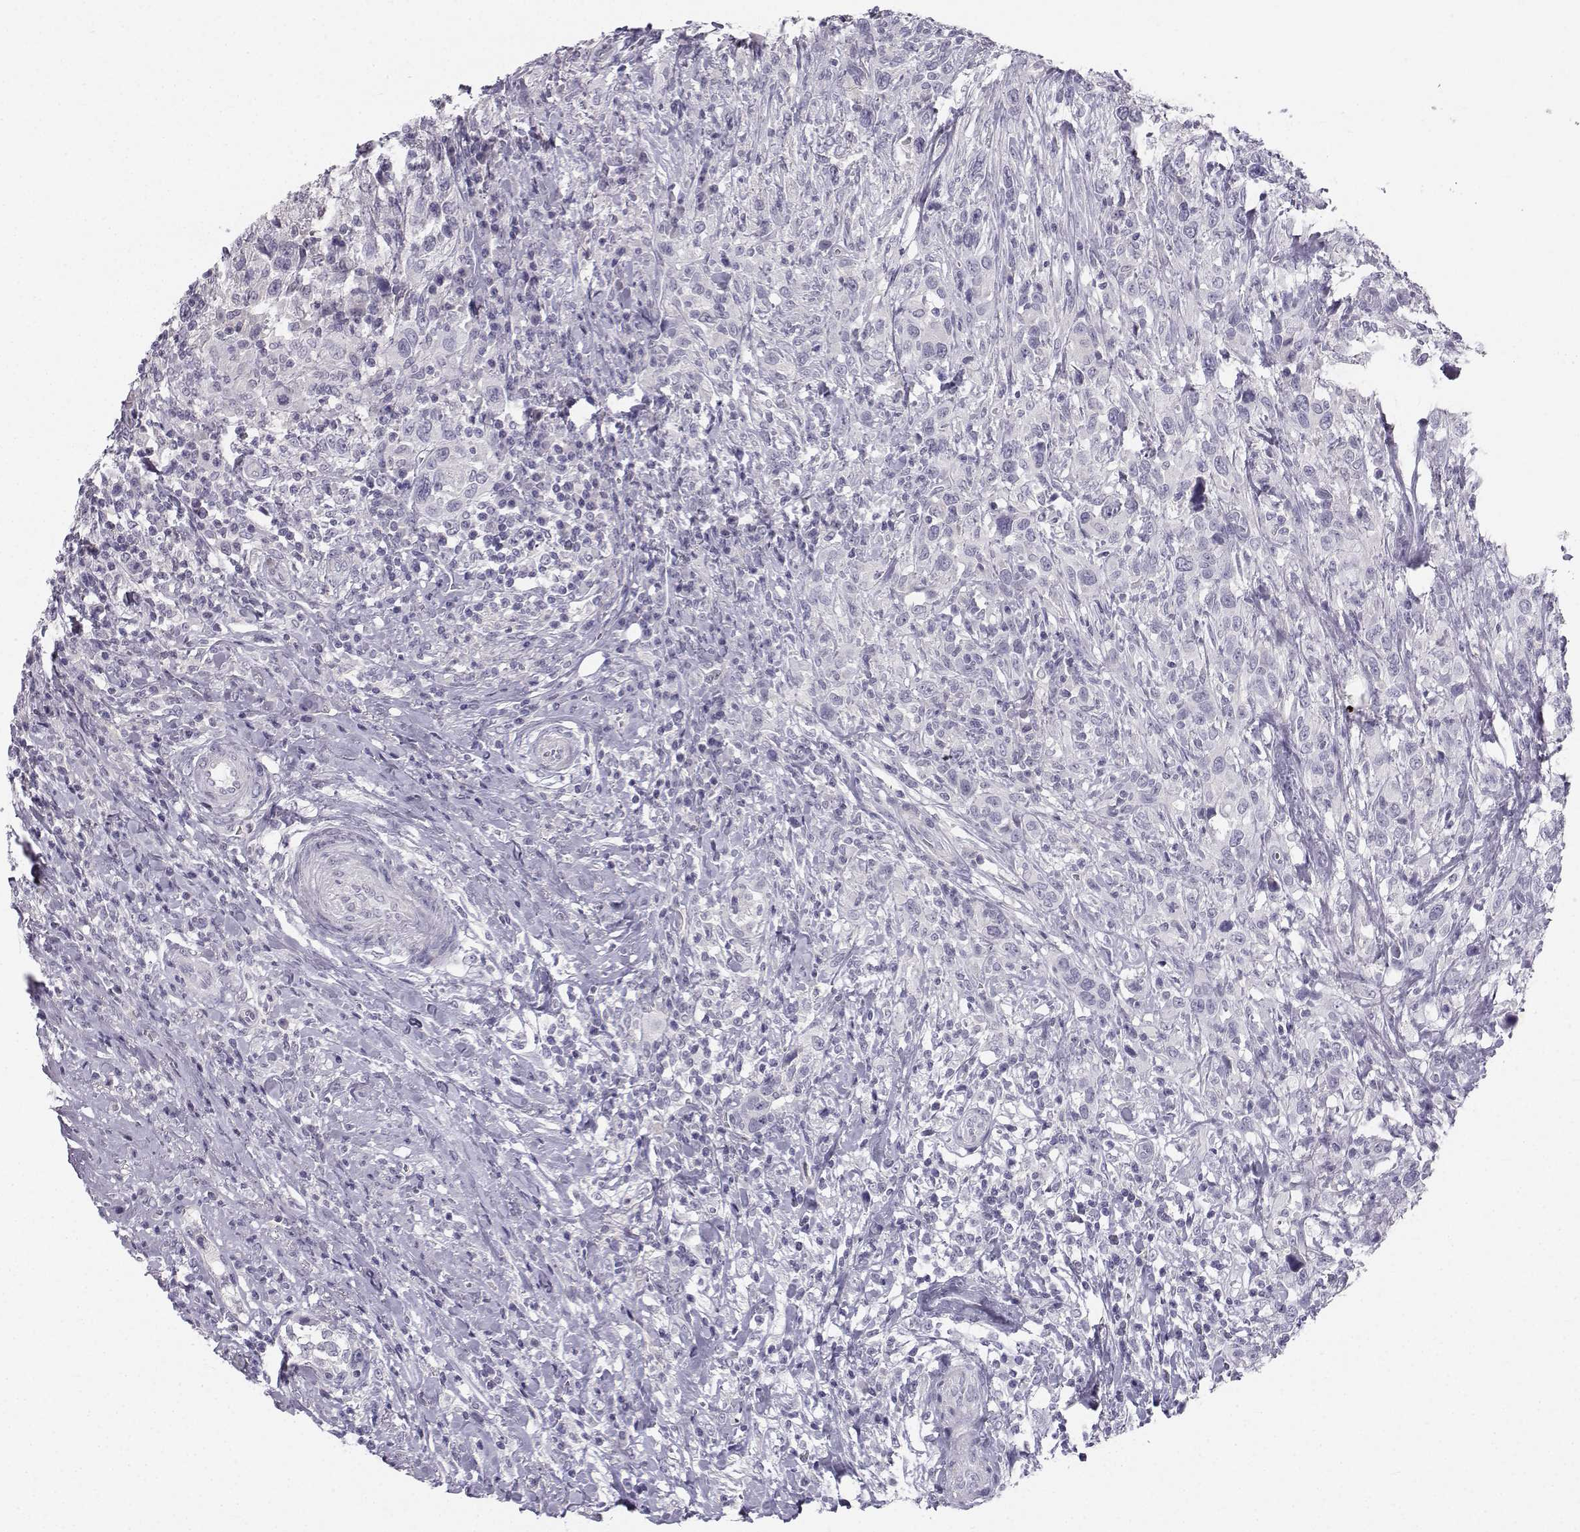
{"staining": {"intensity": "negative", "quantity": "none", "location": "none"}, "tissue": "urothelial cancer", "cell_type": "Tumor cells", "image_type": "cancer", "snomed": [{"axis": "morphology", "description": "Urothelial carcinoma, NOS"}, {"axis": "morphology", "description": "Urothelial carcinoma, High grade"}, {"axis": "topography", "description": "Urinary bladder"}], "caption": "Immunohistochemistry of urothelial cancer demonstrates no staining in tumor cells.", "gene": "SYCE1", "patient": {"sex": "female", "age": 64}}